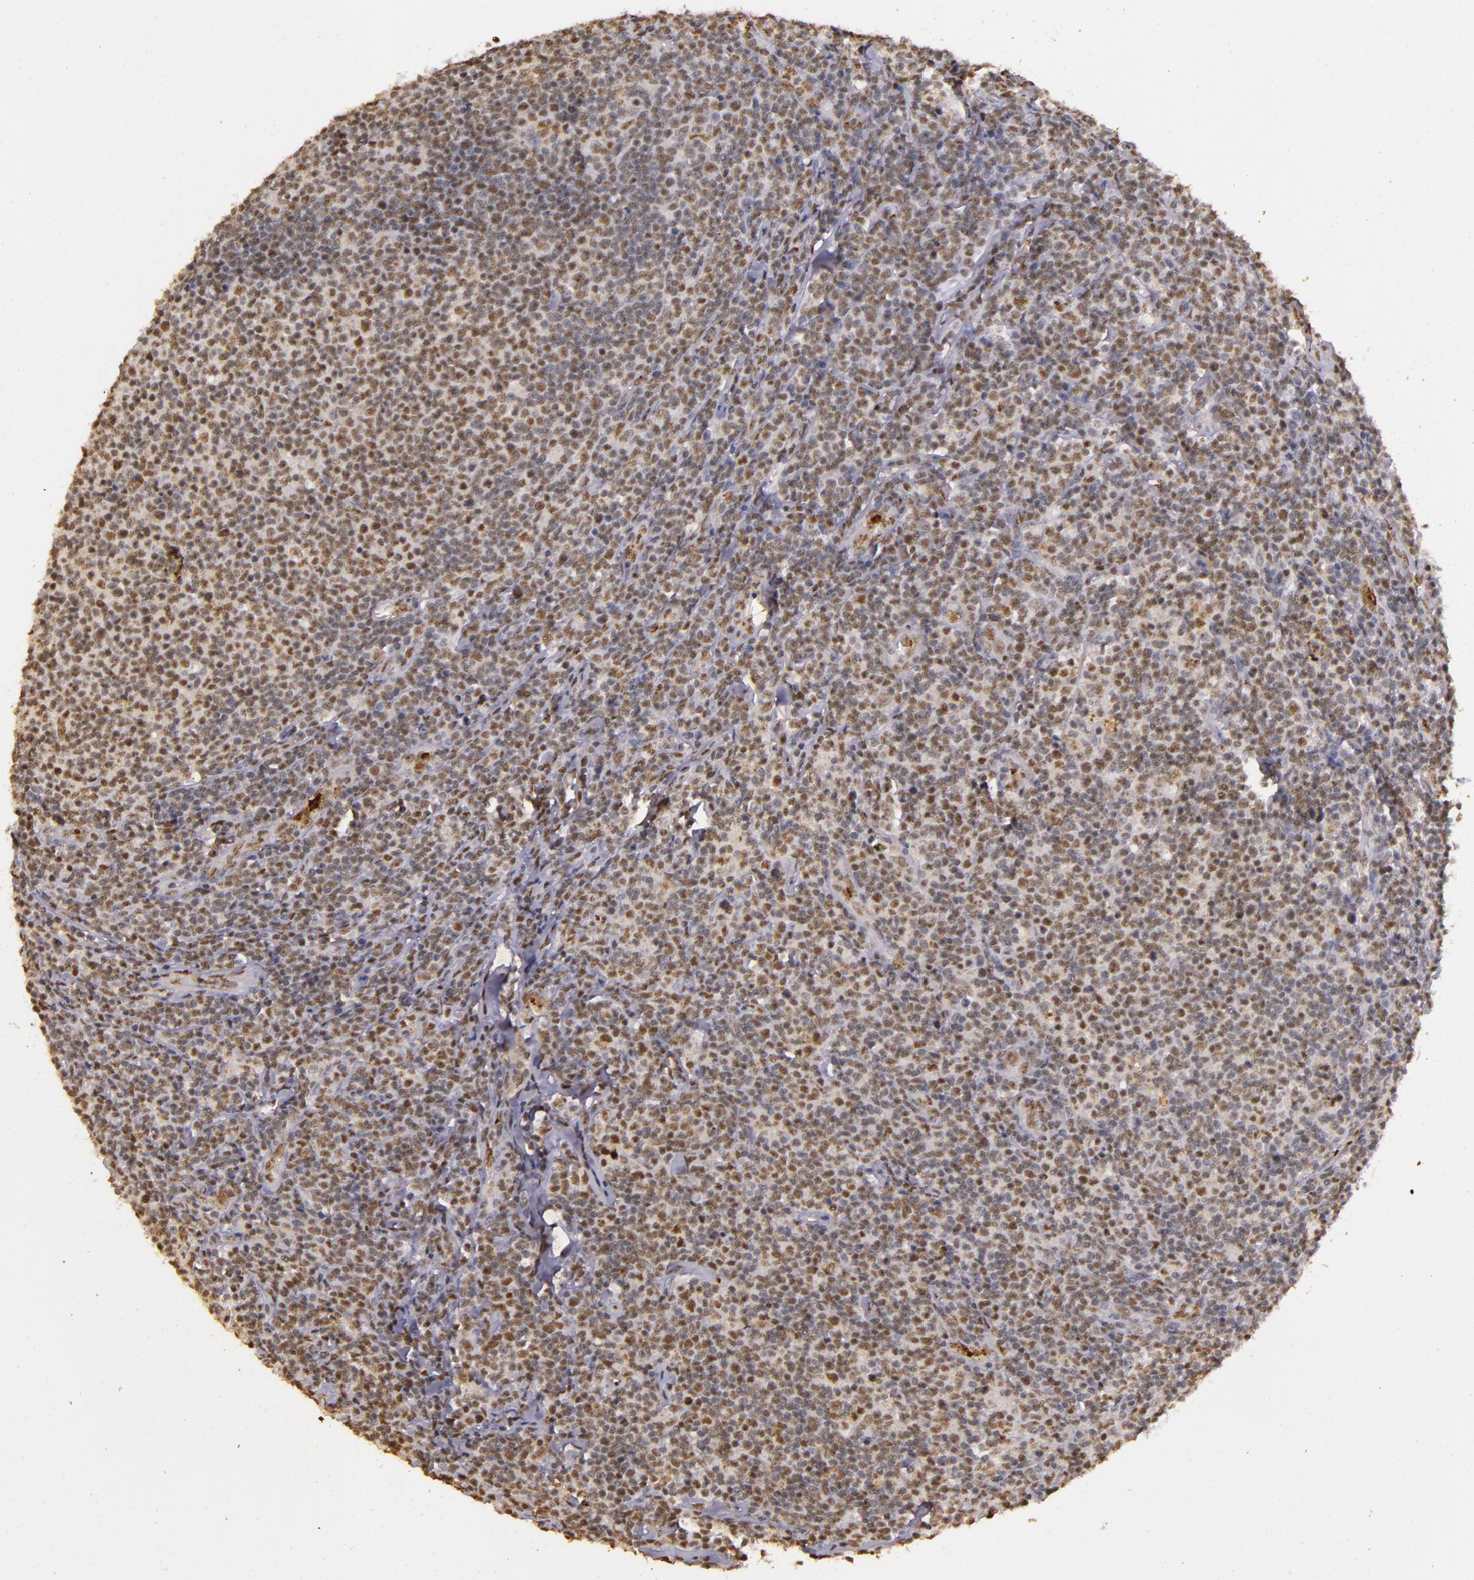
{"staining": {"intensity": "weak", "quantity": ">75%", "location": "nuclear"}, "tissue": "lymphoma", "cell_type": "Tumor cells", "image_type": "cancer", "snomed": [{"axis": "morphology", "description": "Malignant lymphoma, non-Hodgkin's type, Low grade"}, {"axis": "topography", "description": "Lymph node"}], "caption": "The micrograph displays a brown stain indicating the presence of a protein in the nuclear of tumor cells in lymphoma.", "gene": "CBX3", "patient": {"sex": "male", "age": 74}}